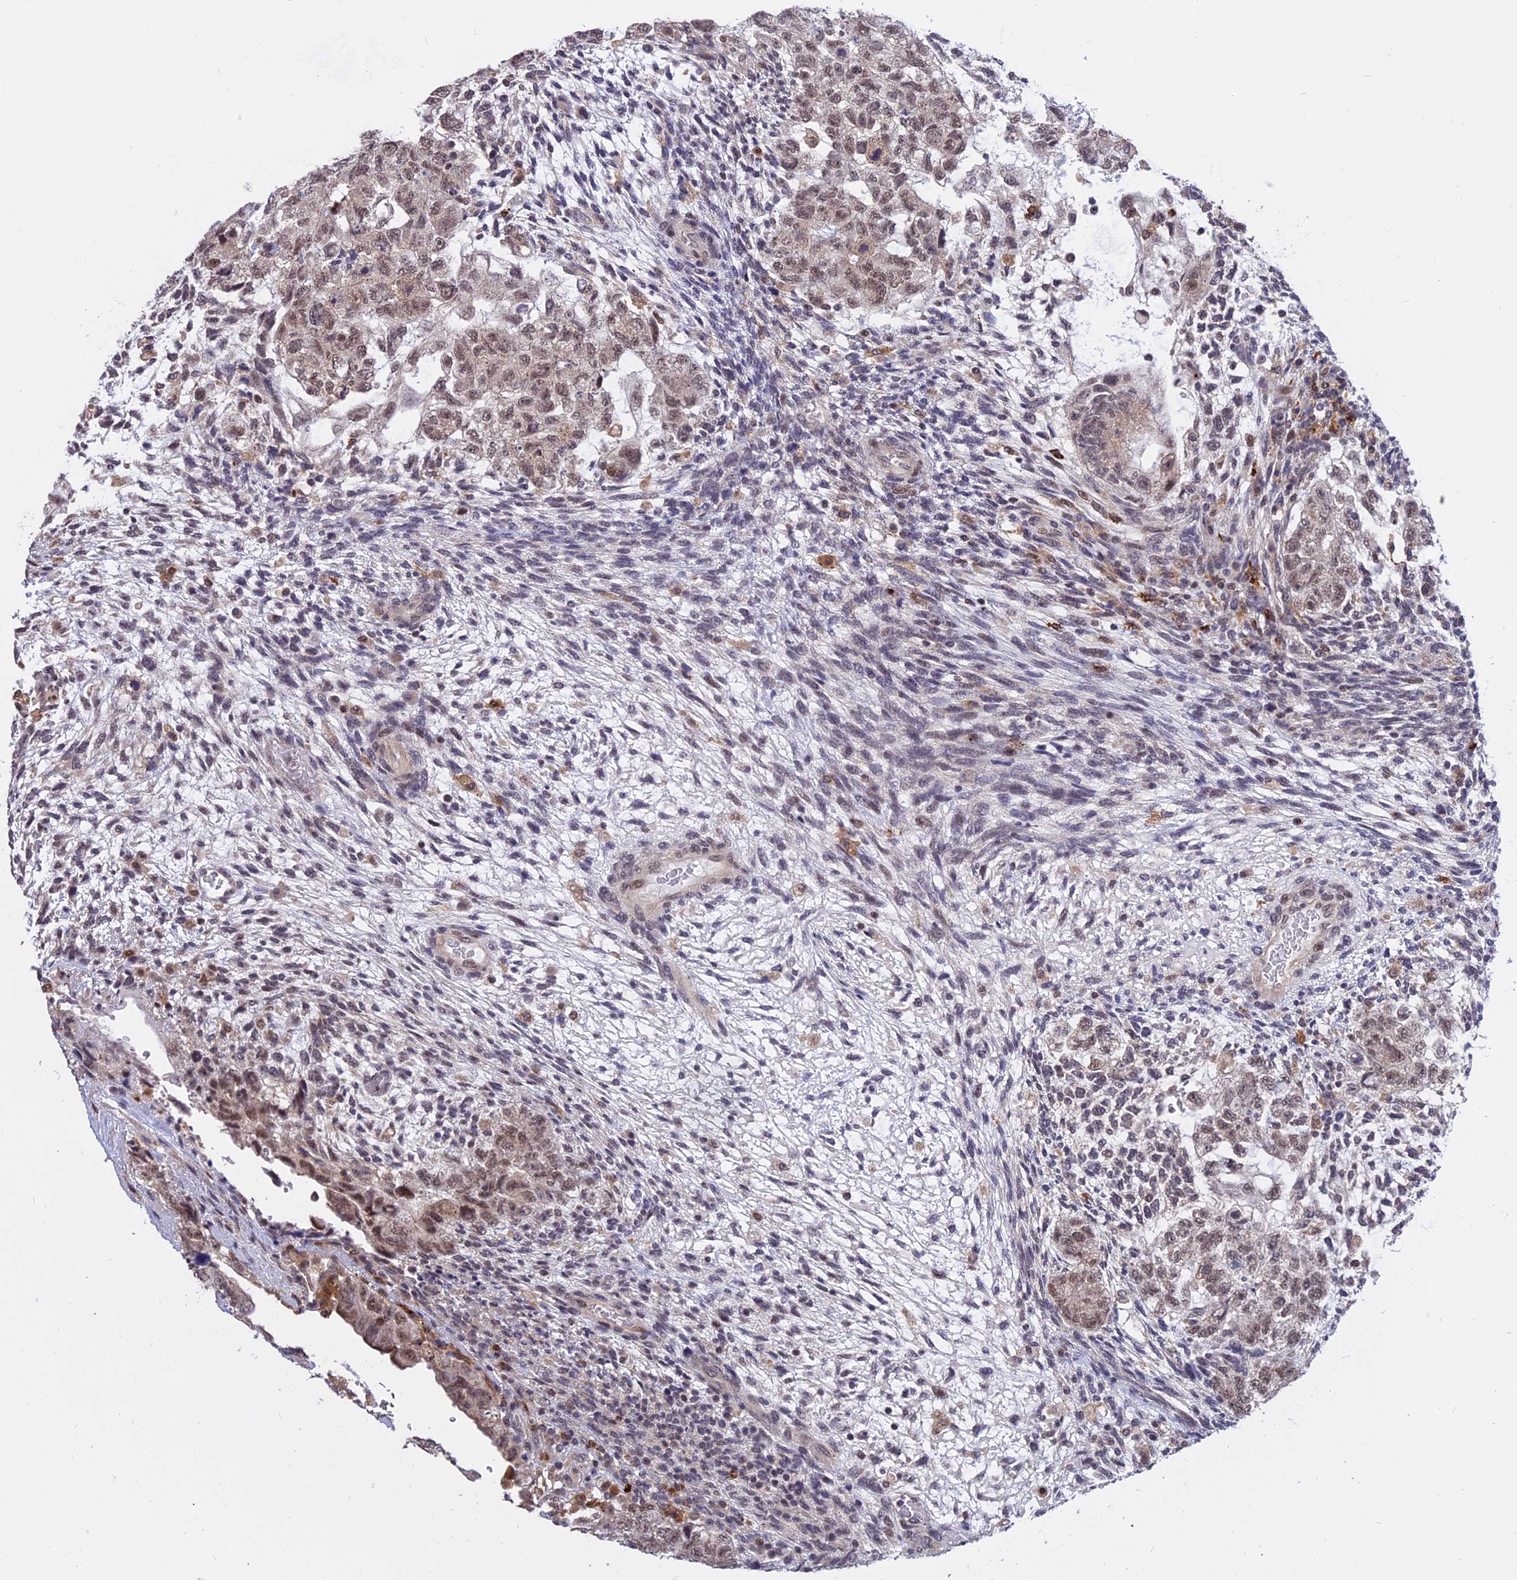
{"staining": {"intensity": "weak", "quantity": ">75%", "location": "nuclear"}, "tissue": "testis cancer", "cell_type": "Tumor cells", "image_type": "cancer", "snomed": [{"axis": "morphology", "description": "Normal tissue, NOS"}, {"axis": "morphology", "description": "Carcinoma, Embryonal, NOS"}, {"axis": "topography", "description": "Testis"}], "caption": "Human testis cancer stained with a protein marker displays weak staining in tumor cells.", "gene": "POLR2C", "patient": {"sex": "male", "age": 36}}